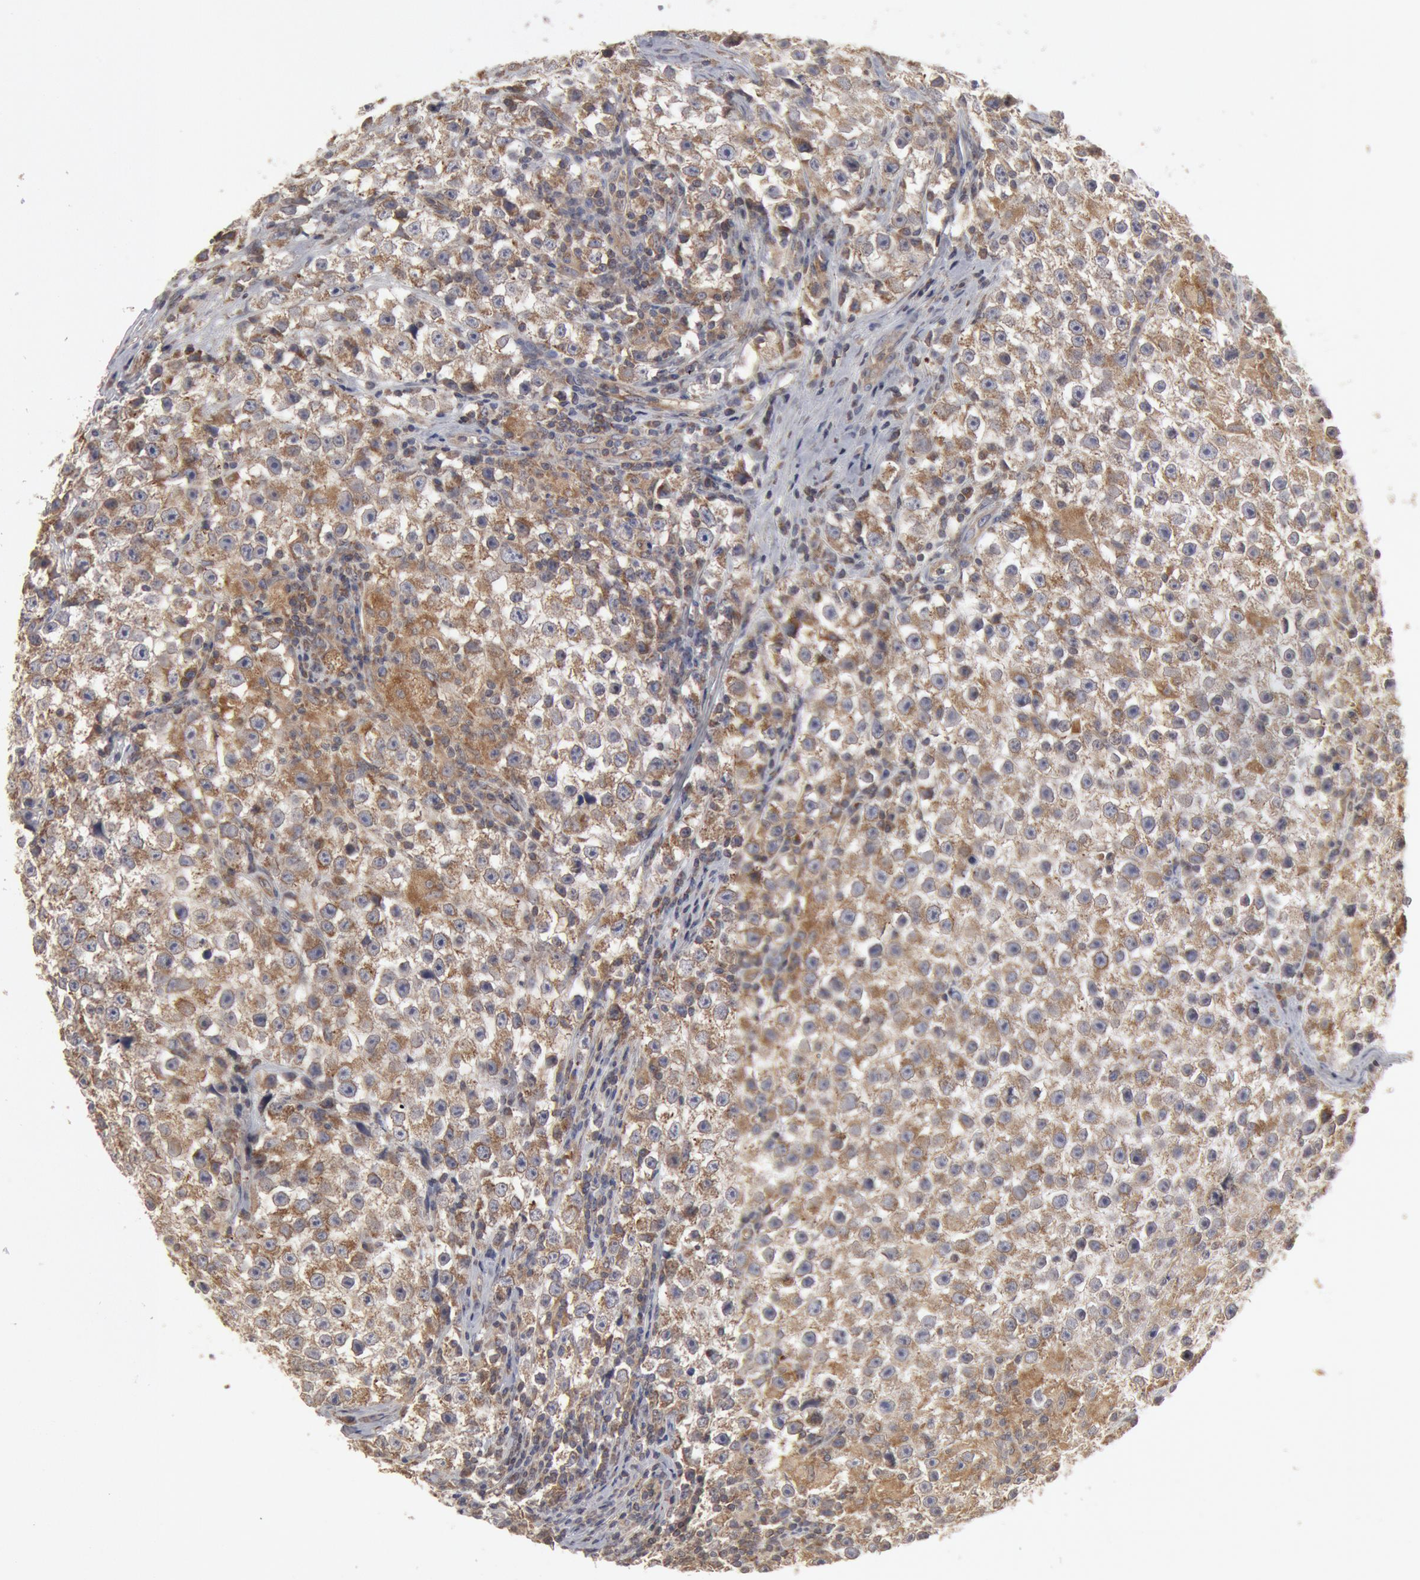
{"staining": {"intensity": "moderate", "quantity": ">75%", "location": "cytoplasmic/membranous"}, "tissue": "testis cancer", "cell_type": "Tumor cells", "image_type": "cancer", "snomed": [{"axis": "morphology", "description": "Seminoma, NOS"}, {"axis": "topography", "description": "Testis"}], "caption": "This is an image of immunohistochemistry staining of testis cancer (seminoma), which shows moderate positivity in the cytoplasmic/membranous of tumor cells.", "gene": "OSBPL8", "patient": {"sex": "male", "age": 35}}